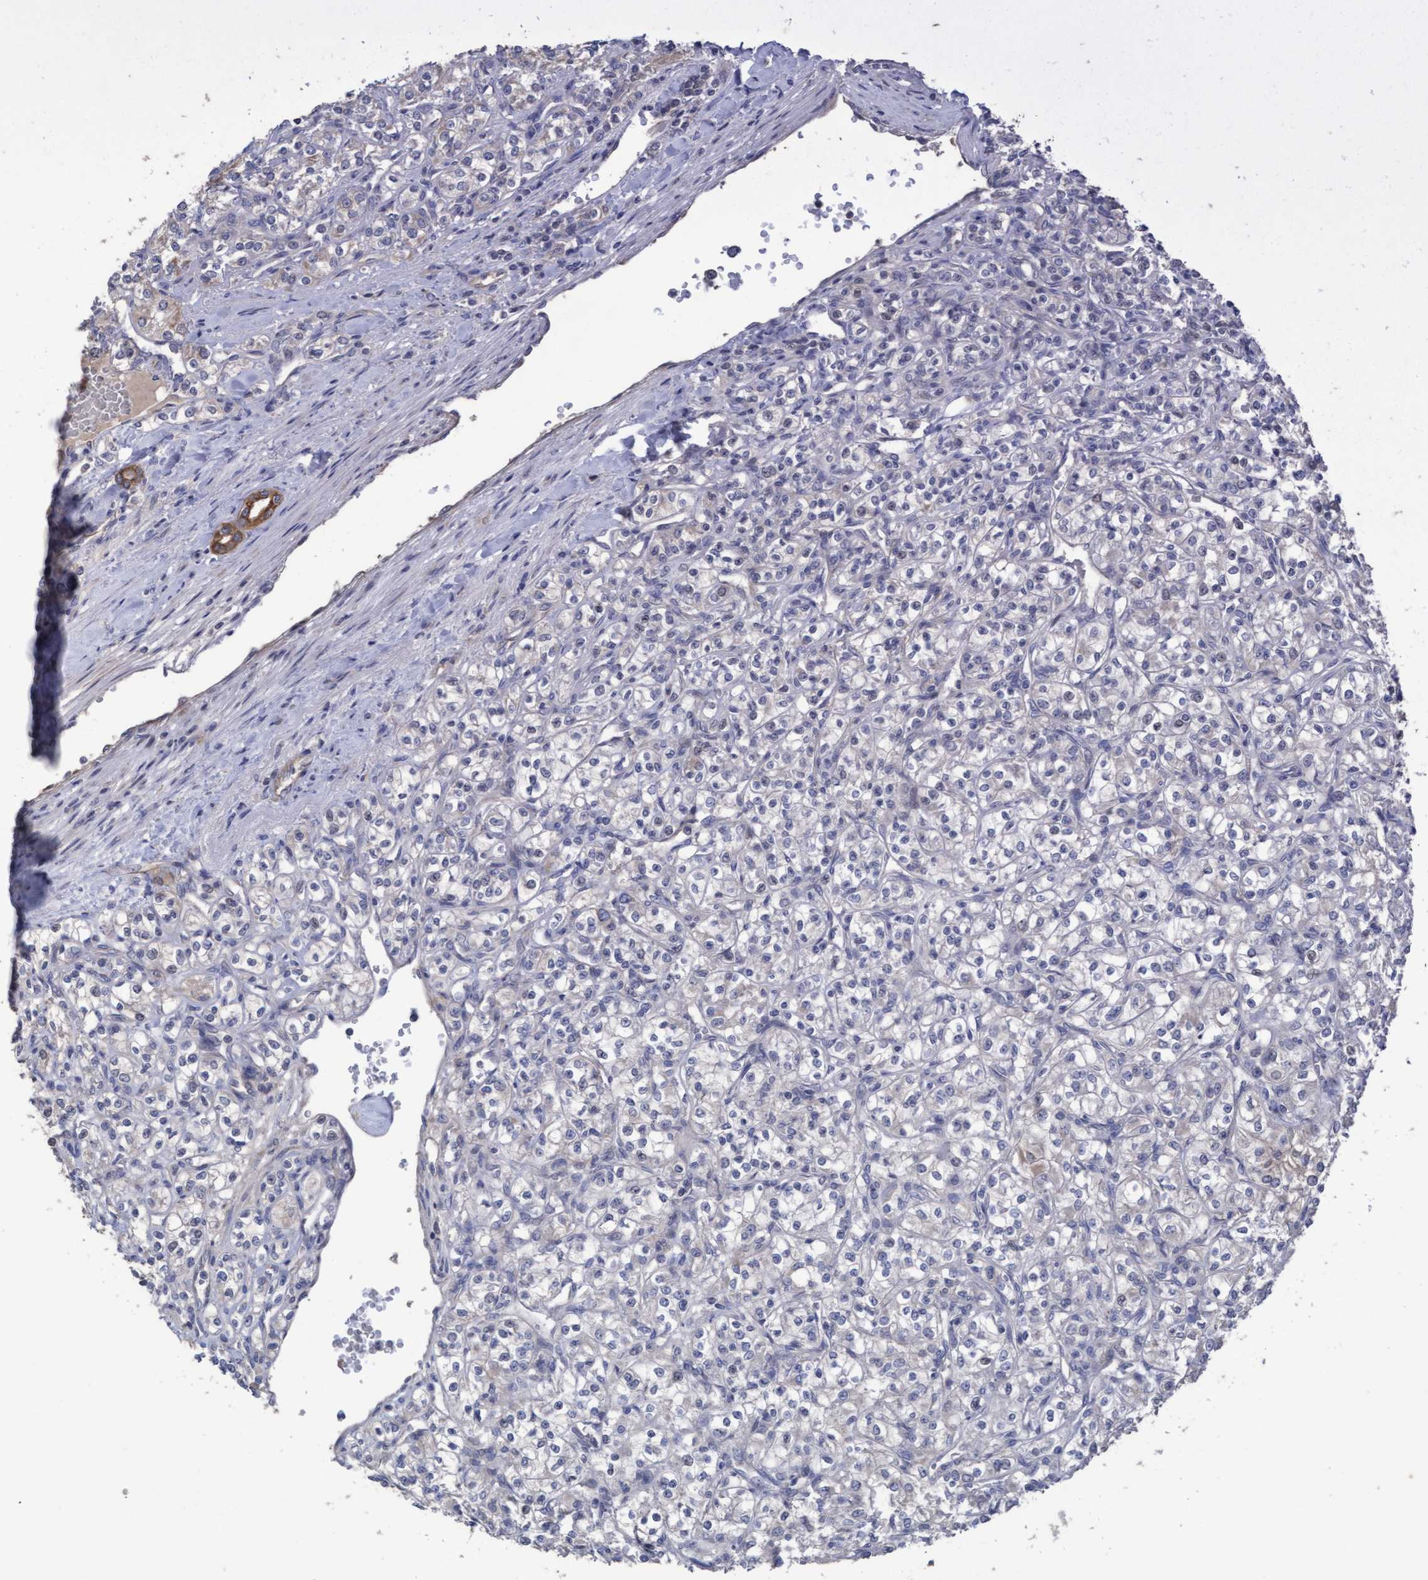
{"staining": {"intensity": "negative", "quantity": "none", "location": "none"}, "tissue": "renal cancer", "cell_type": "Tumor cells", "image_type": "cancer", "snomed": [{"axis": "morphology", "description": "Adenocarcinoma, NOS"}, {"axis": "topography", "description": "Kidney"}], "caption": "Image shows no significant protein positivity in tumor cells of renal cancer (adenocarcinoma).", "gene": "KRT24", "patient": {"sex": "male", "age": 77}}